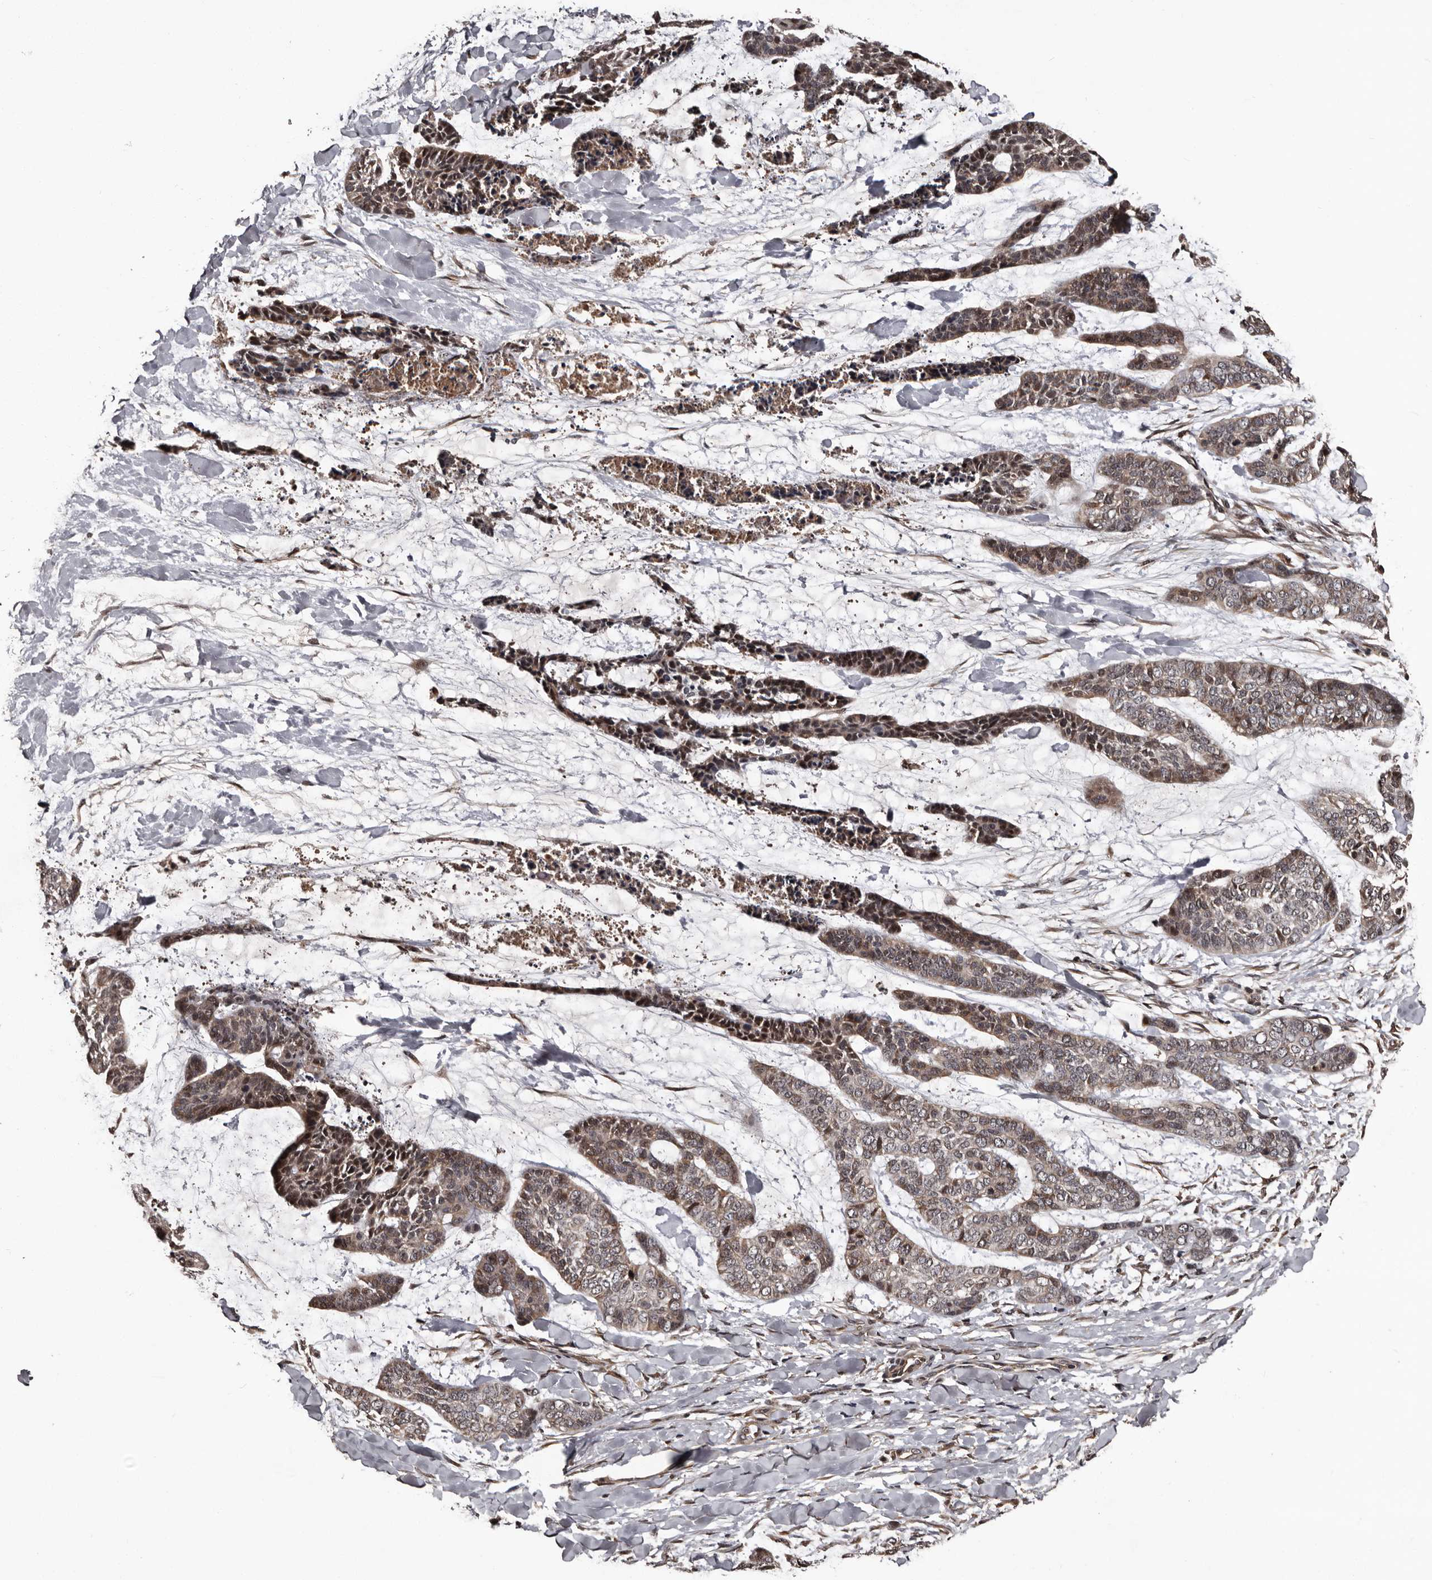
{"staining": {"intensity": "weak", "quantity": "25%-75%", "location": "cytoplasmic/membranous,nuclear"}, "tissue": "skin cancer", "cell_type": "Tumor cells", "image_type": "cancer", "snomed": [{"axis": "morphology", "description": "Basal cell carcinoma"}, {"axis": "topography", "description": "Skin"}], "caption": "Protein staining of skin basal cell carcinoma tissue shows weak cytoplasmic/membranous and nuclear staining in approximately 25%-75% of tumor cells. (Brightfield microscopy of DAB IHC at high magnification).", "gene": "SERTAD4", "patient": {"sex": "female", "age": 64}}